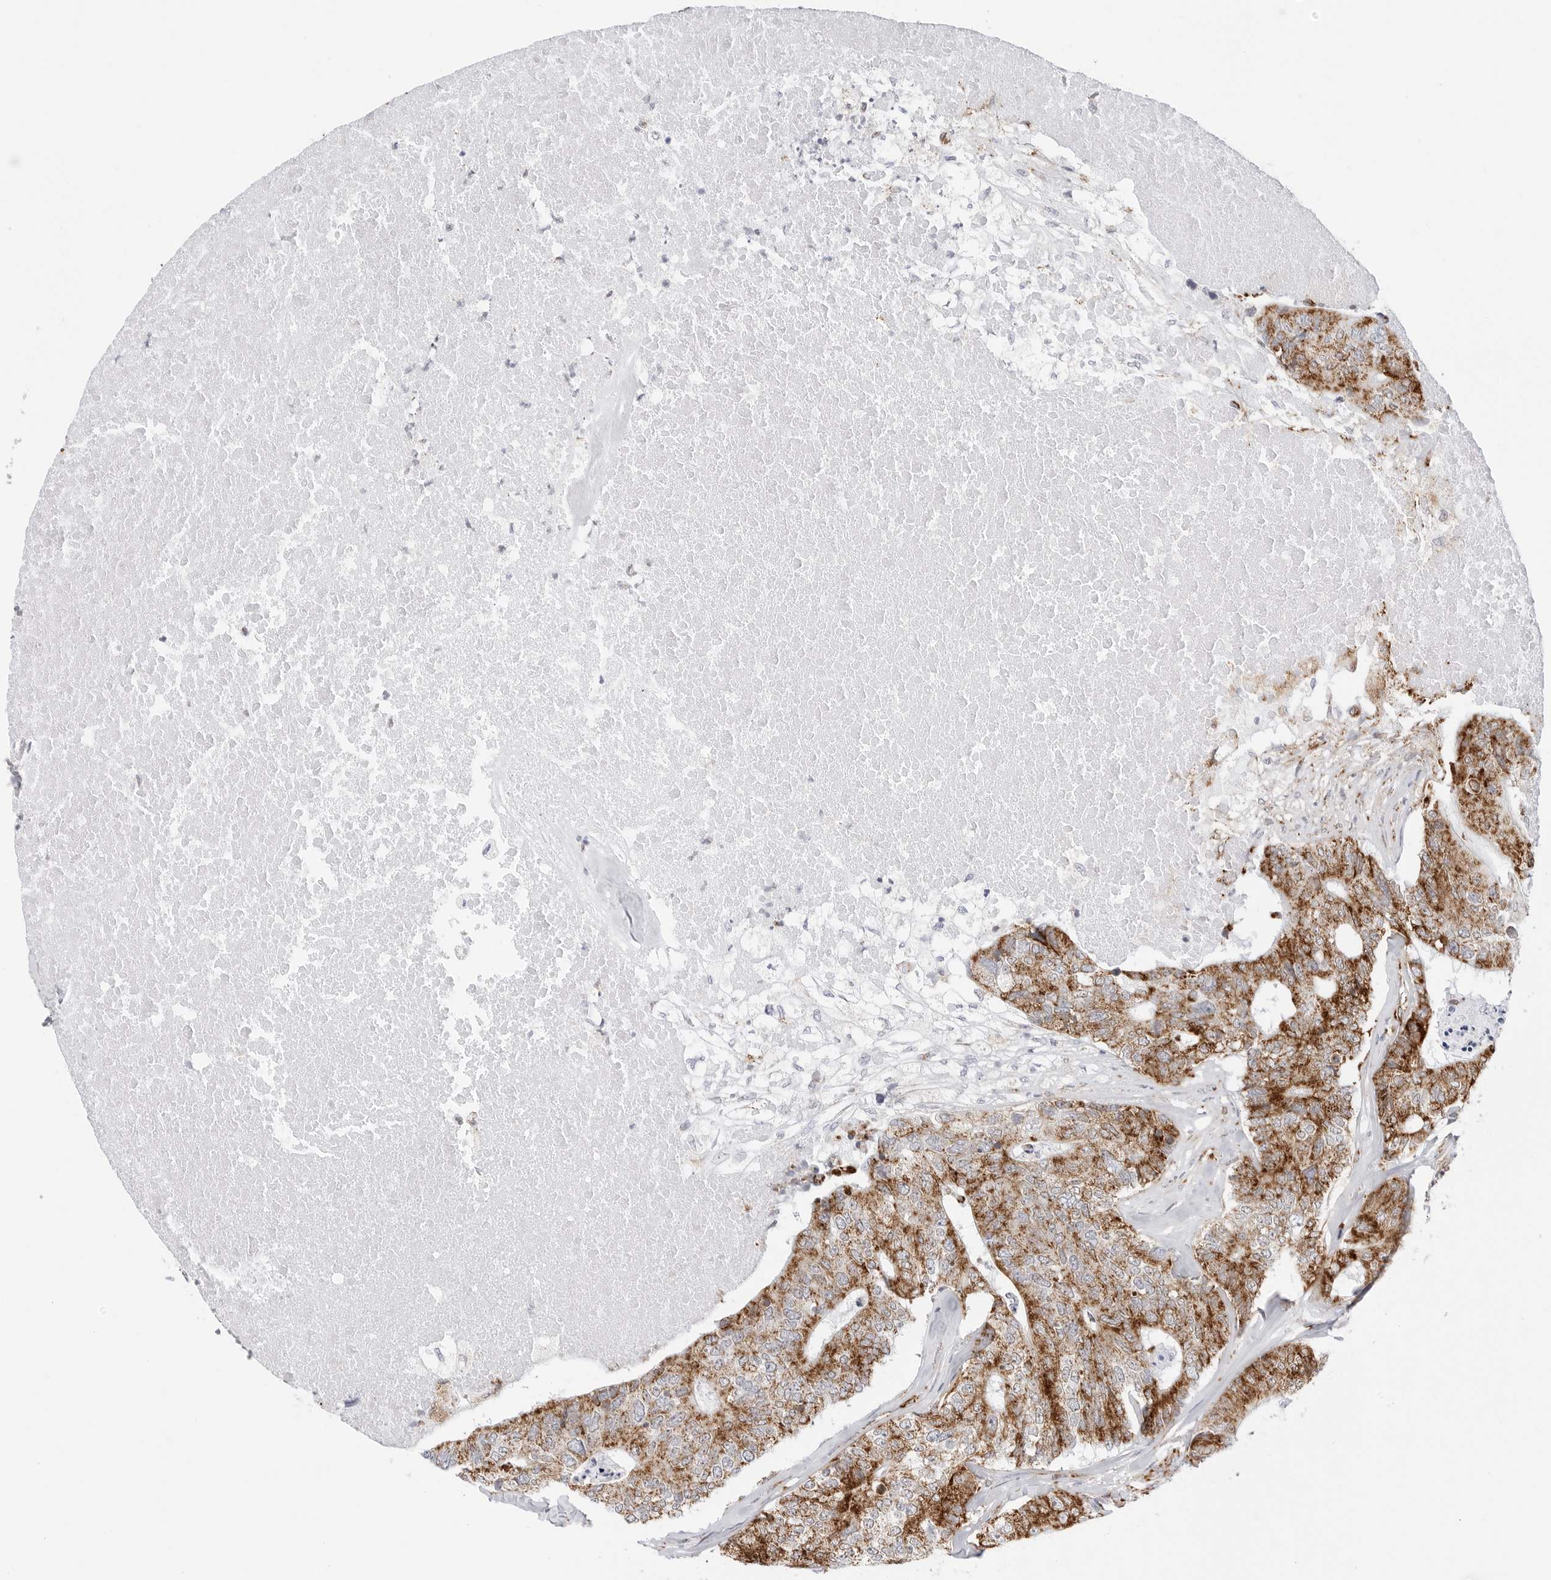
{"staining": {"intensity": "strong", "quantity": ">75%", "location": "cytoplasmic/membranous"}, "tissue": "colorectal cancer", "cell_type": "Tumor cells", "image_type": "cancer", "snomed": [{"axis": "morphology", "description": "Adenocarcinoma, NOS"}, {"axis": "topography", "description": "Colon"}], "caption": "Strong cytoplasmic/membranous expression for a protein is seen in about >75% of tumor cells of colorectal cancer using immunohistochemistry (IHC).", "gene": "ATP5IF1", "patient": {"sex": "female", "age": 67}}